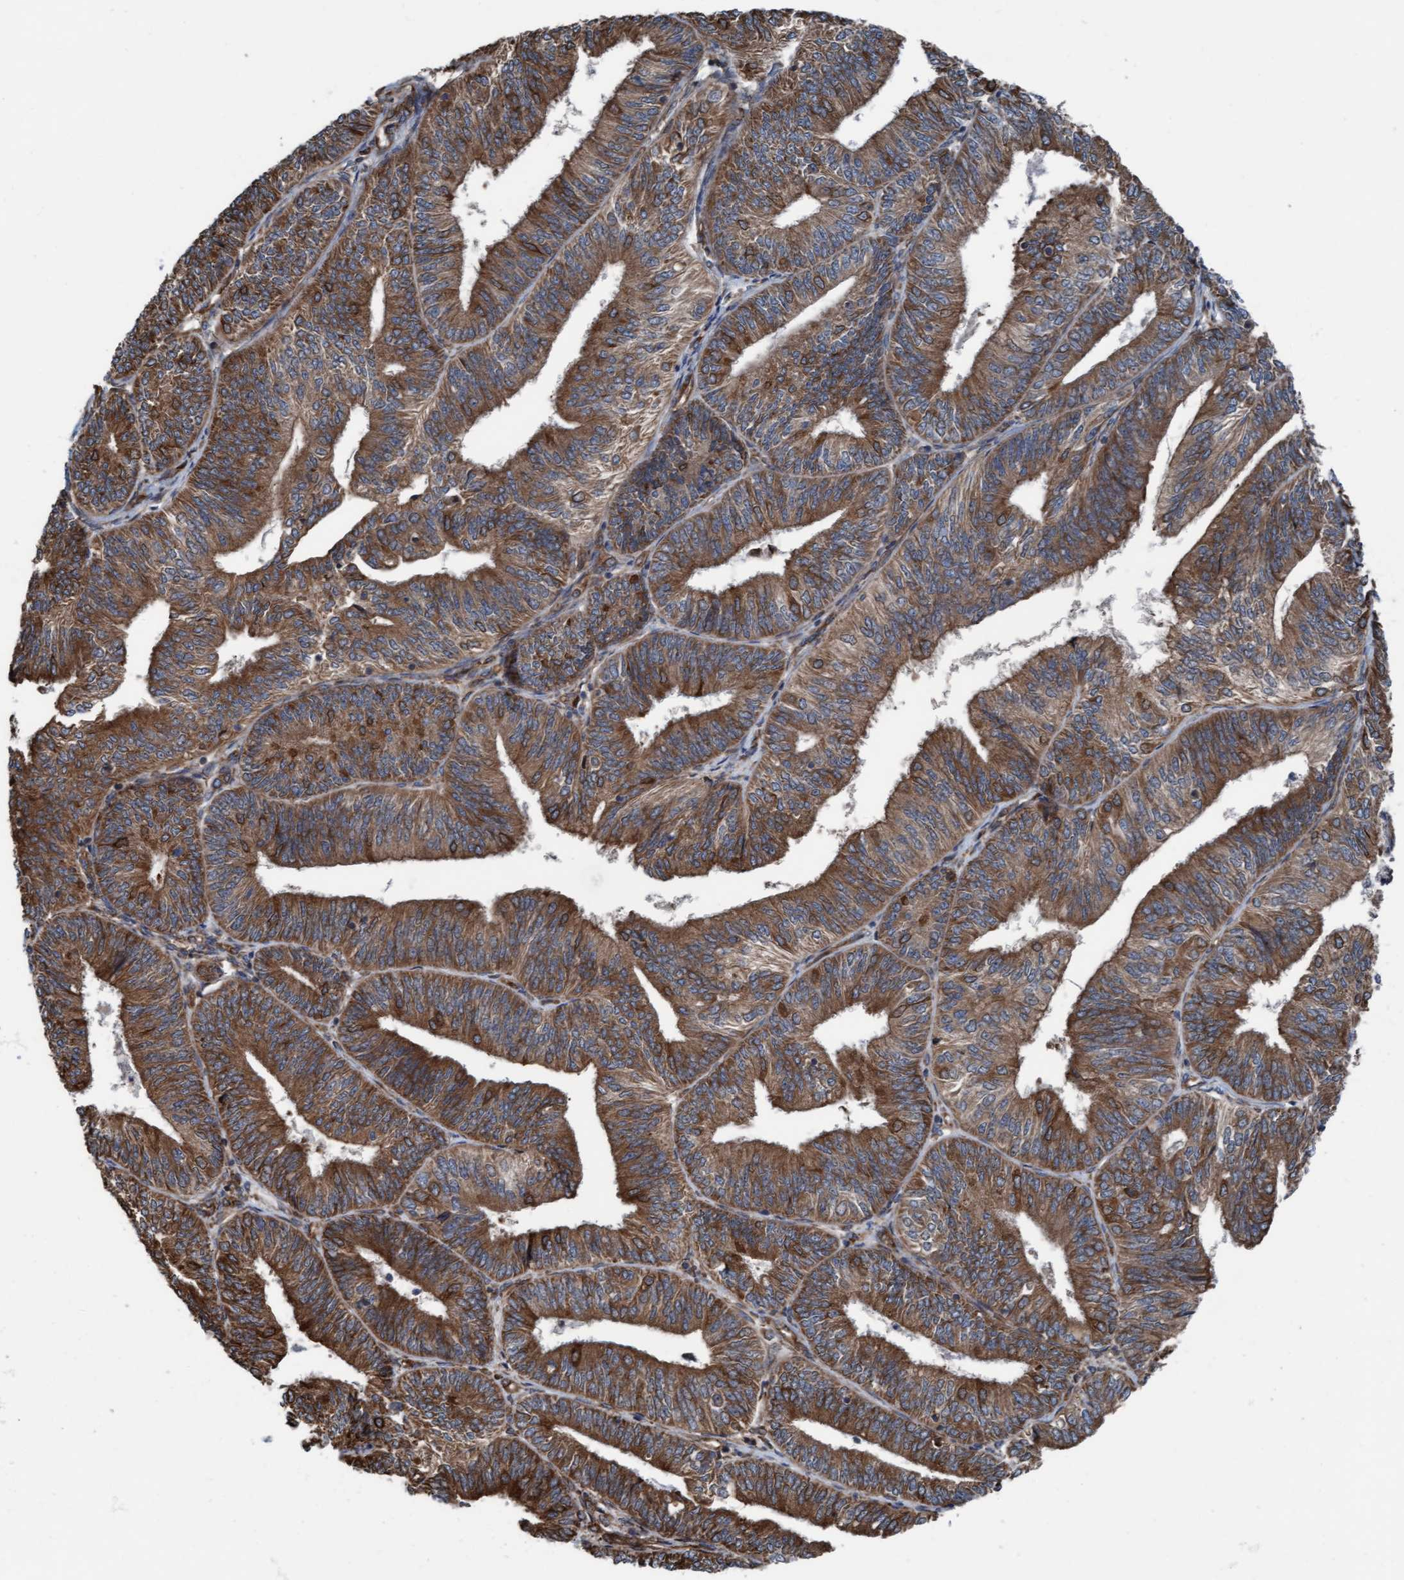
{"staining": {"intensity": "strong", "quantity": ">75%", "location": "cytoplasmic/membranous"}, "tissue": "endometrial cancer", "cell_type": "Tumor cells", "image_type": "cancer", "snomed": [{"axis": "morphology", "description": "Adenocarcinoma, NOS"}, {"axis": "topography", "description": "Endometrium"}], "caption": "Protein staining of endometrial adenocarcinoma tissue shows strong cytoplasmic/membranous staining in approximately >75% of tumor cells. (DAB (3,3'-diaminobenzidine) IHC, brown staining for protein, blue staining for nuclei).", "gene": "RAP1GAP2", "patient": {"sex": "female", "age": 58}}